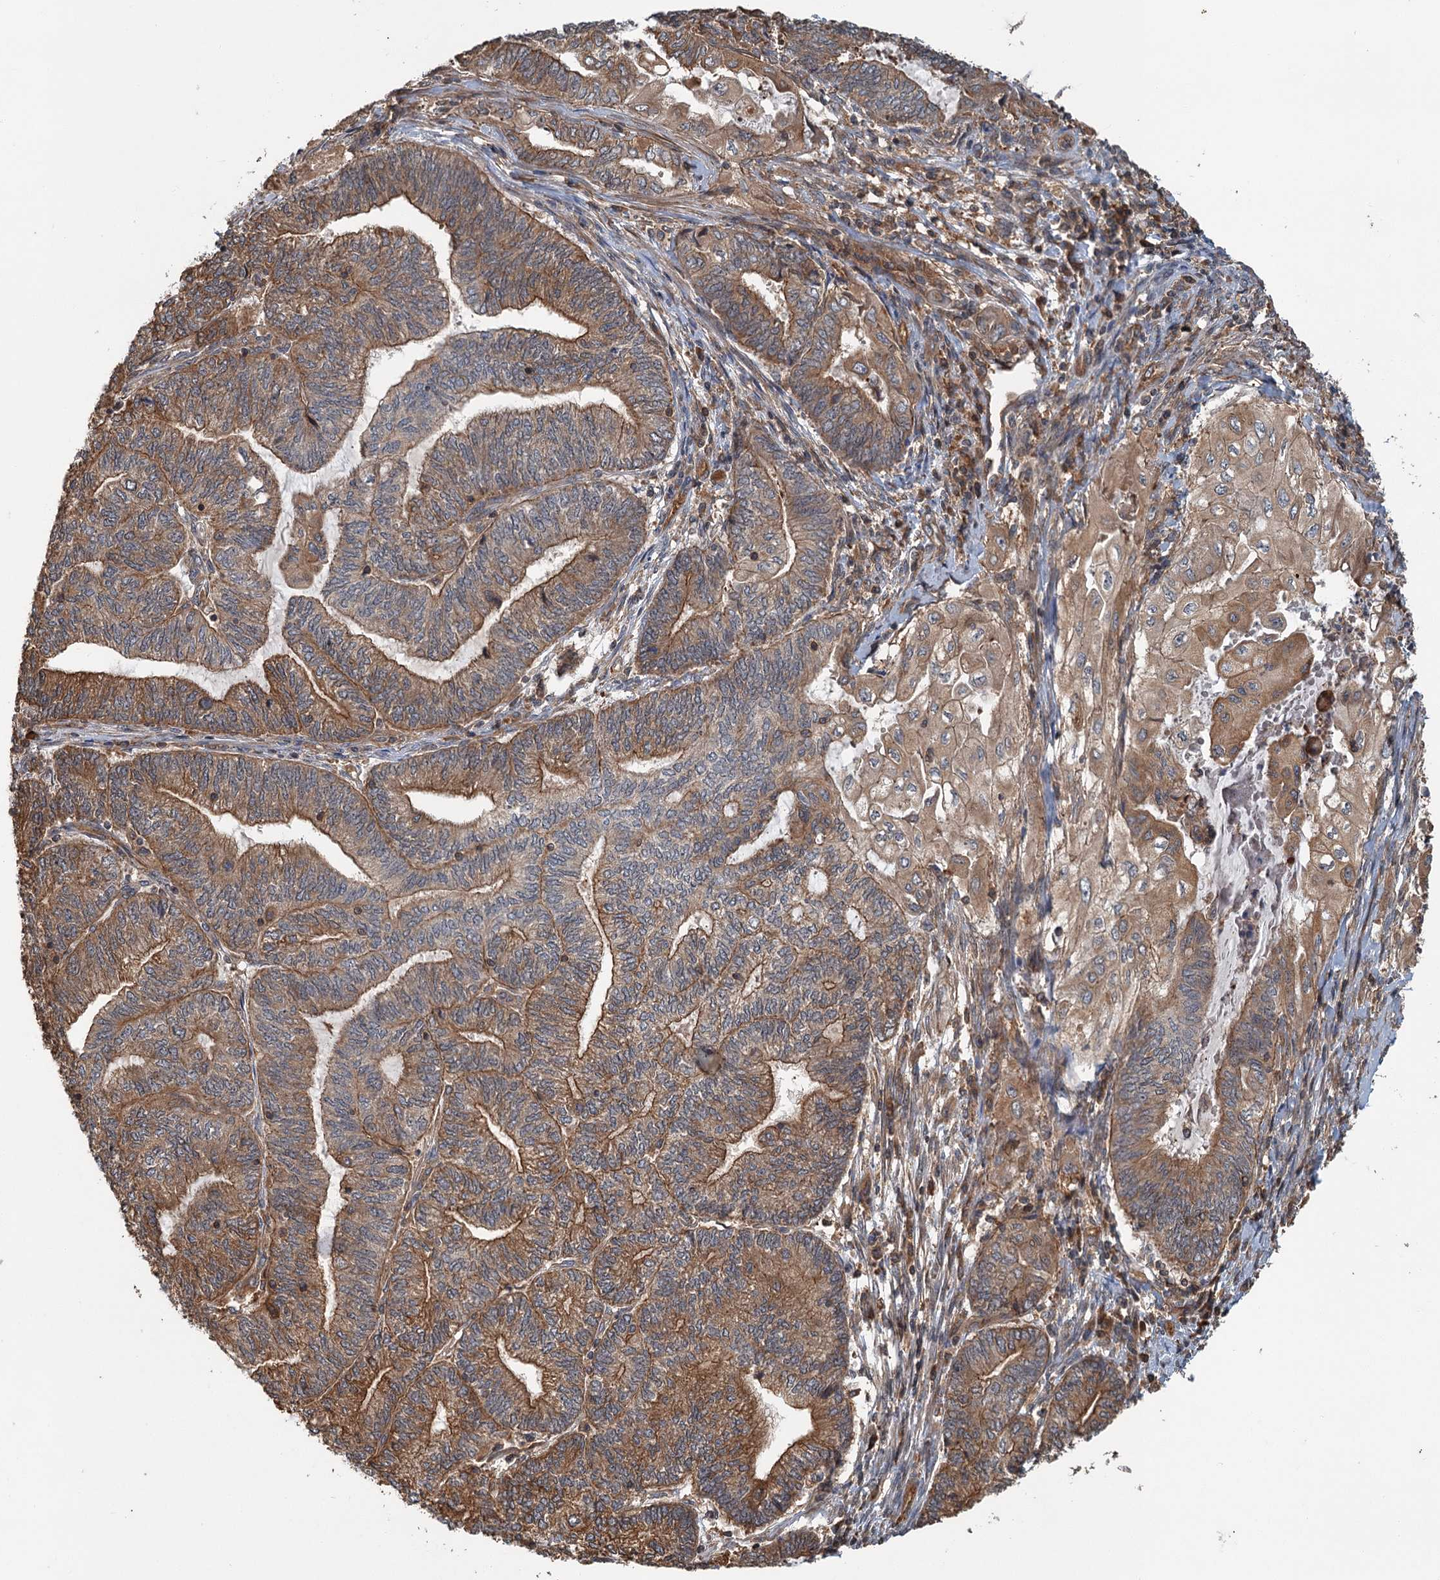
{"staining": {"intensity": "moderate", "quantity": ">75%", "location": "cytoplasmic/membranous"}, "tissue": "endometrial cancer", "cell_type": "Tumor cells", "image_type": "cancer", "snomed": [{"axis": "morphology", "description": "Adenocarcinoma, NOS"}, {"axis": "topography", "description": "Uterus"}, {"axis": "topography", "description": "Endometrium"}], "caption": "A histopathology image of adenocarcinoma (endometrial) stained for a protein displays moderate cytoplasmic/membranous brown staining in tumor cells.", "gene": "ZNF527", "patient": {"sex": "female", "age": 70}}